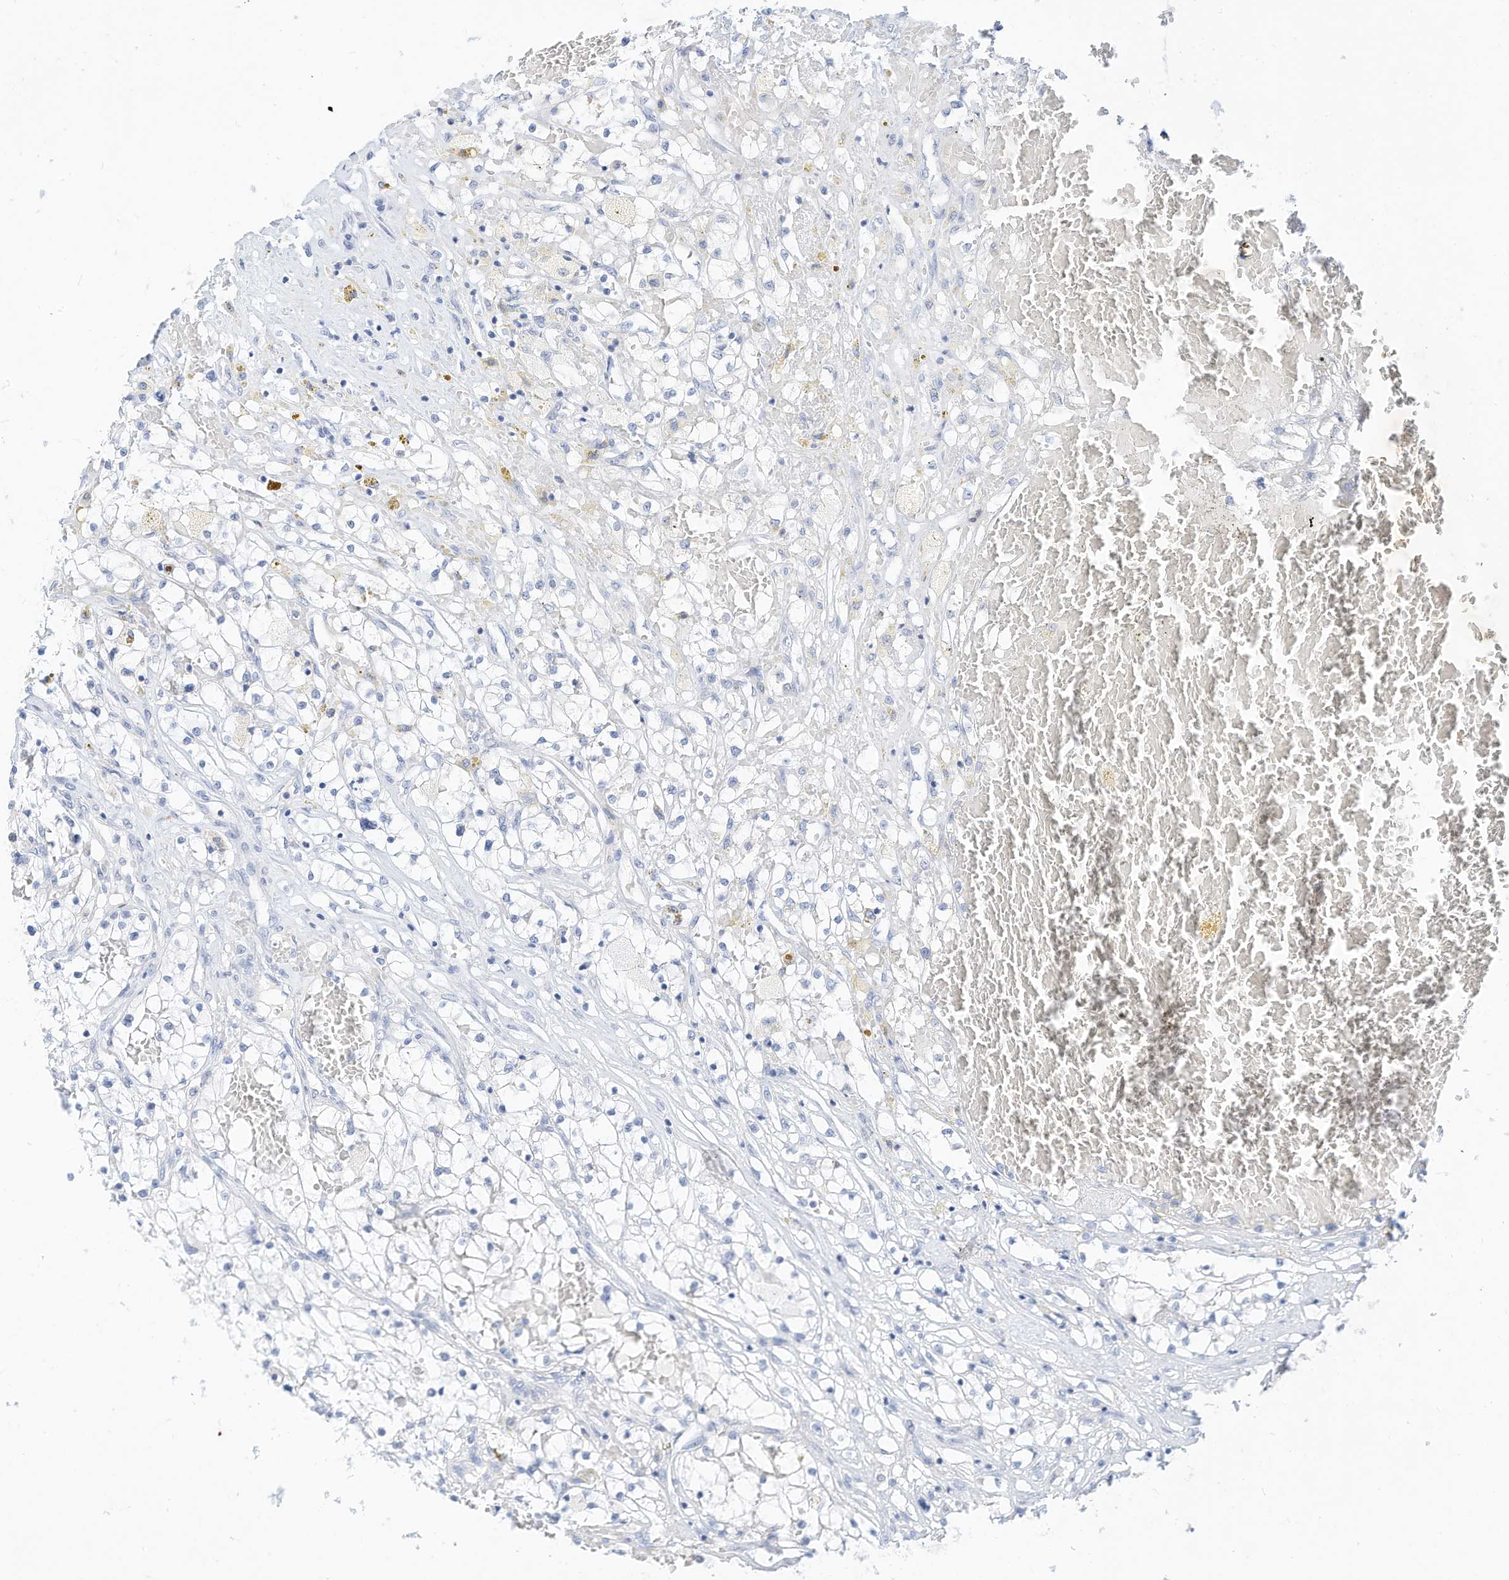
{"staining": {"intensity": "negative", "quantity": "none", "location": "none"}, "tissue": "renal cancer", "cell_type": "Tumor cells", "image_type": "cancer", "snomed": [{"axis": "morphology", "description": "Normal tissue, NOS"}, {"axis": "morphology", "description": "Adenocarcinoma, NOS"}, {"axis": "topography", "description": "Kidney"}], "caption": "Immunohistochemical staining of human adenocarcinoma (renal) shows no significant positivity in tumor cells. (Brightfield microscopy of DAB (3,3'-diaminobenzidine) IHC at high magnification).", "gene": "SPOCD1", "patient": {"sex": "male", "age": 68}}